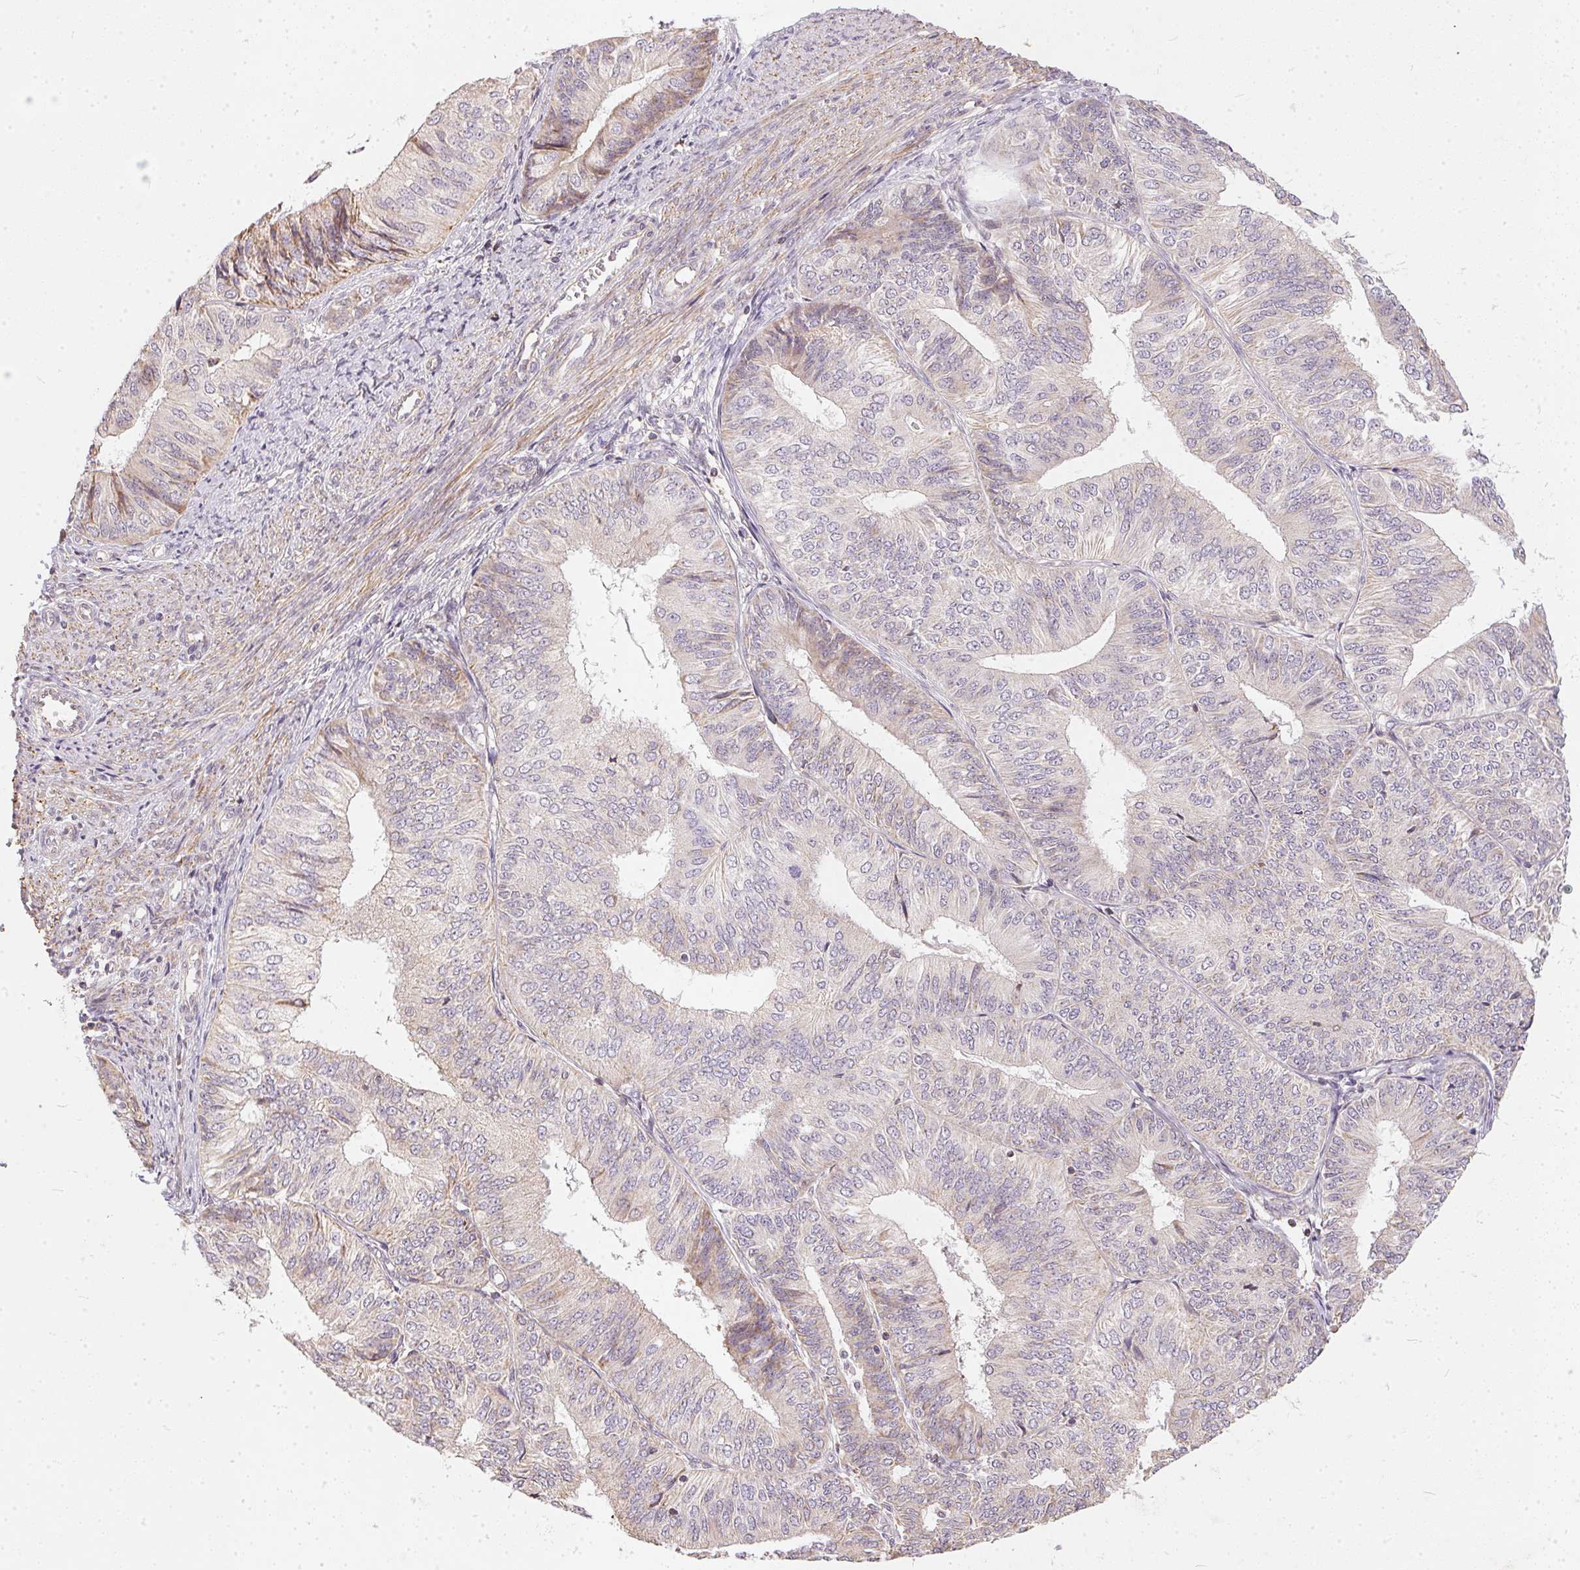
{"staining": {"intensity": "negative", "quantity": "none", "location": "none"}, "tissue": "endometrial cancer", "cell_type": "Tumor cells", "image_type": "cancer", "snomed": [{"axis": "morphology", "description": "Adenocarcinoma, NOS"}, {"axis": "topography", "description": "Endometrium"}], "caption": "Image shows no protein expression in tumor cells of endometrial cancer tissue.", "gene": "VWA5B2", "patient": {"sex": "female", "age": 58}}